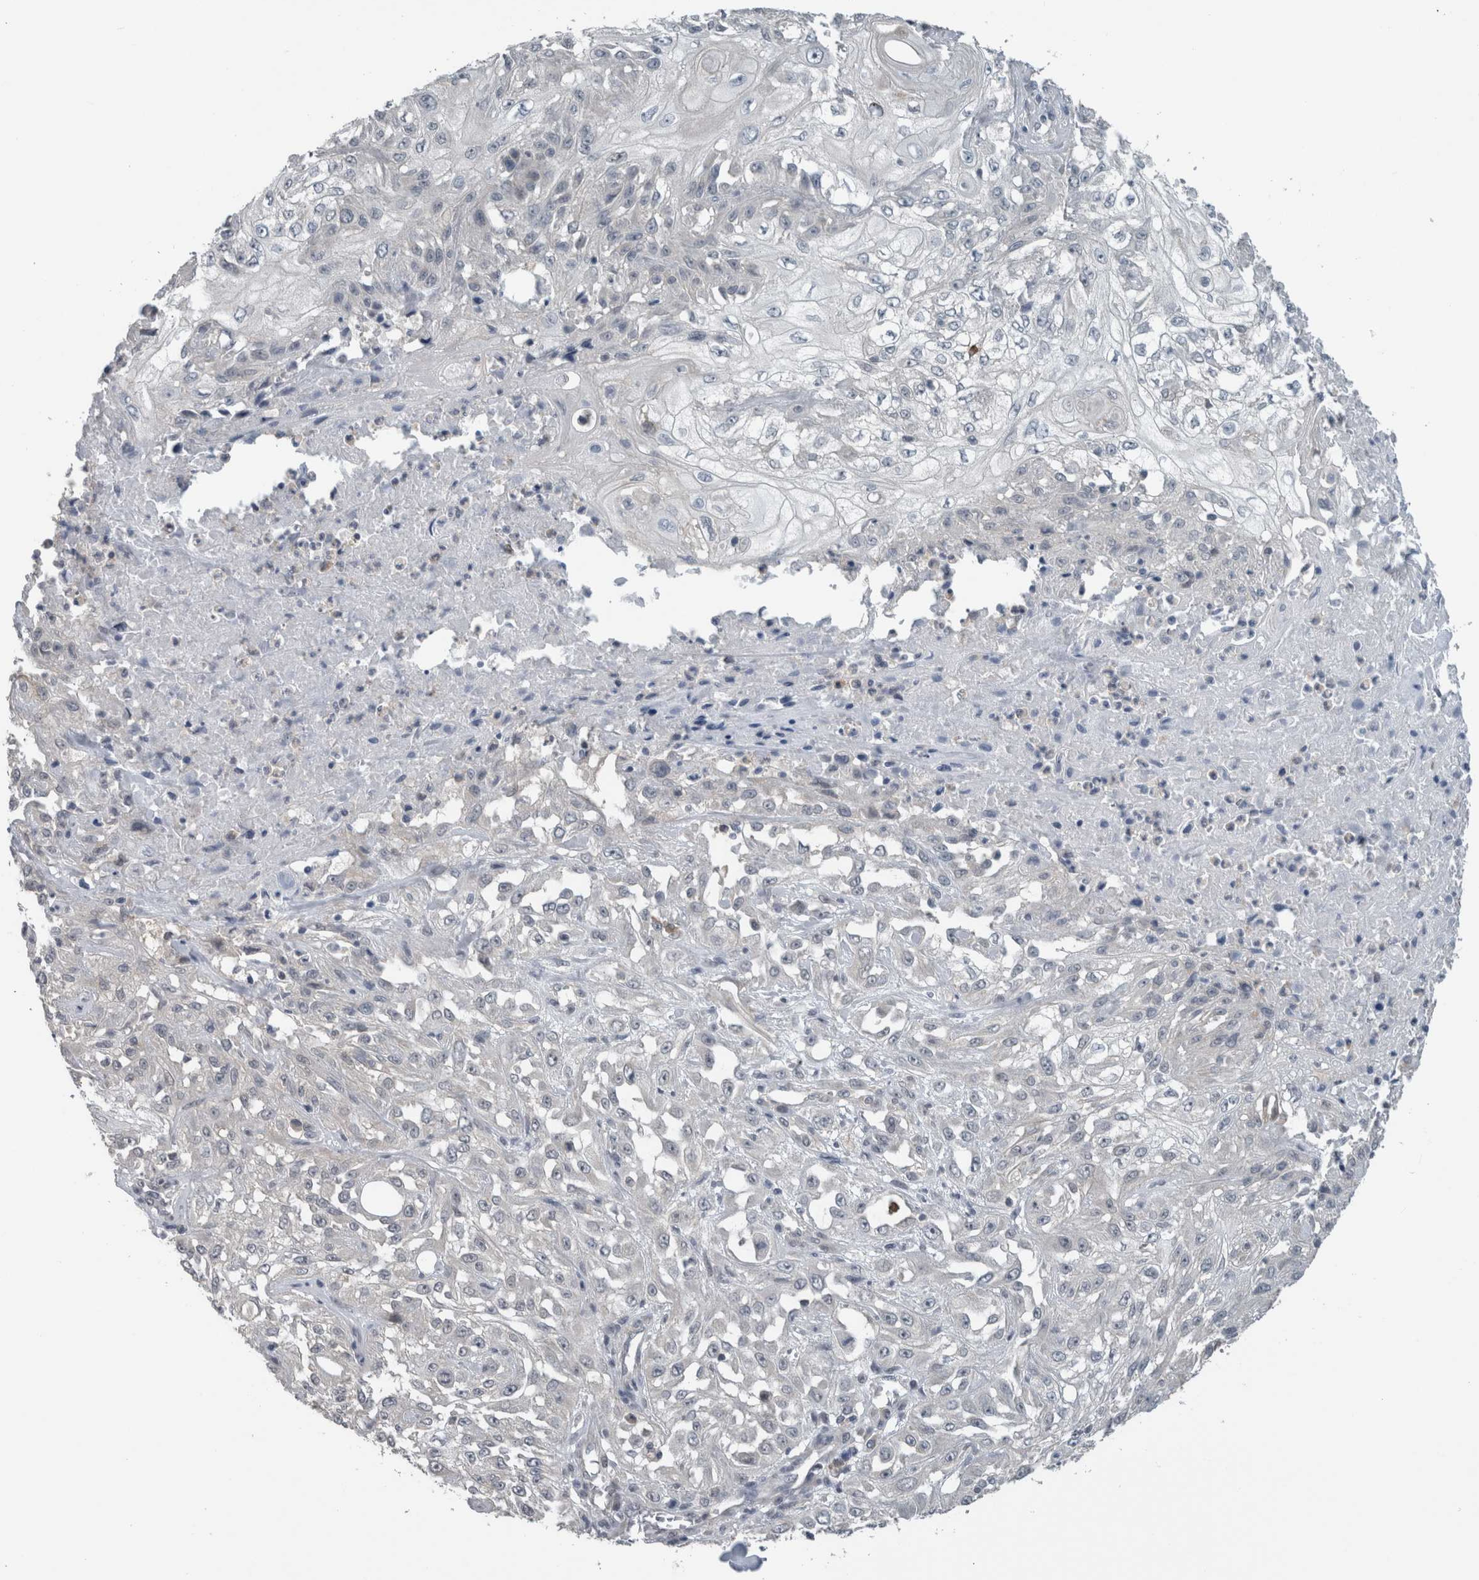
{"staining": {"intensity": "negative", "quantity": "none", "location": "none"}, "tissue": "skin cancer", "cell_type": "Tumor cells", "image_type": "cancer", "snomed": [{"axis": "morphology", "description": "Squamous cell carcinoma, NOS"}, {"axis": "morphology", "description": "Squamous cell carcinoma, metastatic, NOS"}, {"axis": "topography", "description": "Skin"}, {"axis": "topography", "description": "Lymph node"}], "caption": "Tumor cells show no significant protein staining in skin cancer (metastatic squamous cell carcinoma).", "gene": "ACSF2", "patient": {"sex": "male", "age": 75}}